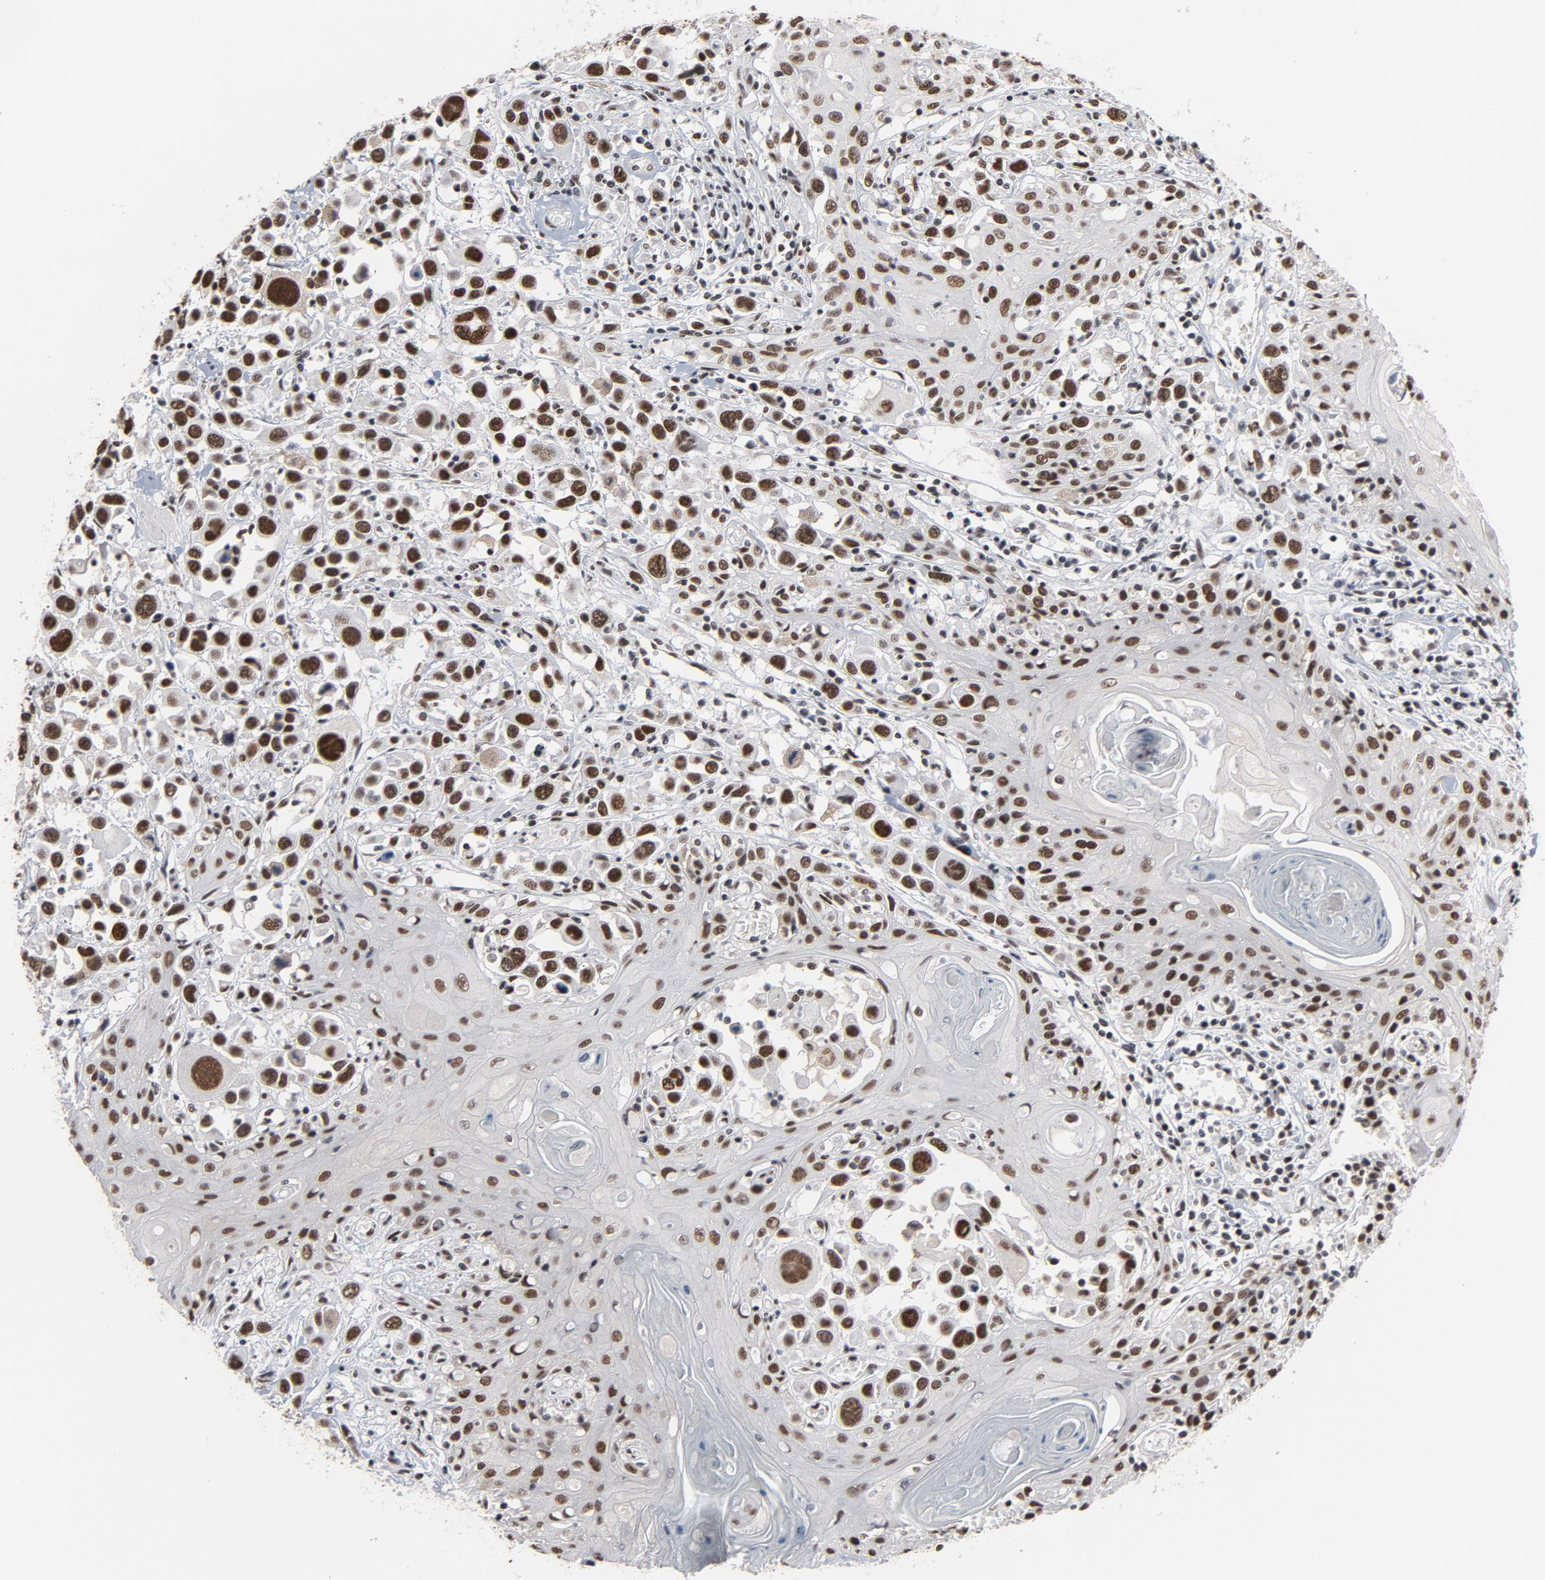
{"staining": {"intensity": "strong", "quantity": ">75%", "location": "nuclear"}, "tissue": "head and neck cancer", "cell_type": "Tumor cells", "image_type": "cancer", "snomed": [{"axis": "morphology", "description": "Squamous cell carcinoma, NOS"}, {"axis": "topography", "description": "Oral tissue"}, {"axis": "topography", "description": "Head-Neck"}], "caption": "Immunohistochemical staining of head and neck squamous cell carcinoma demonstrates high levels of strong nuclear protein staining in approximately >75% of tumor cells.", "gene": "MRE11", "patient": {"sex": "female", "age": 76}}